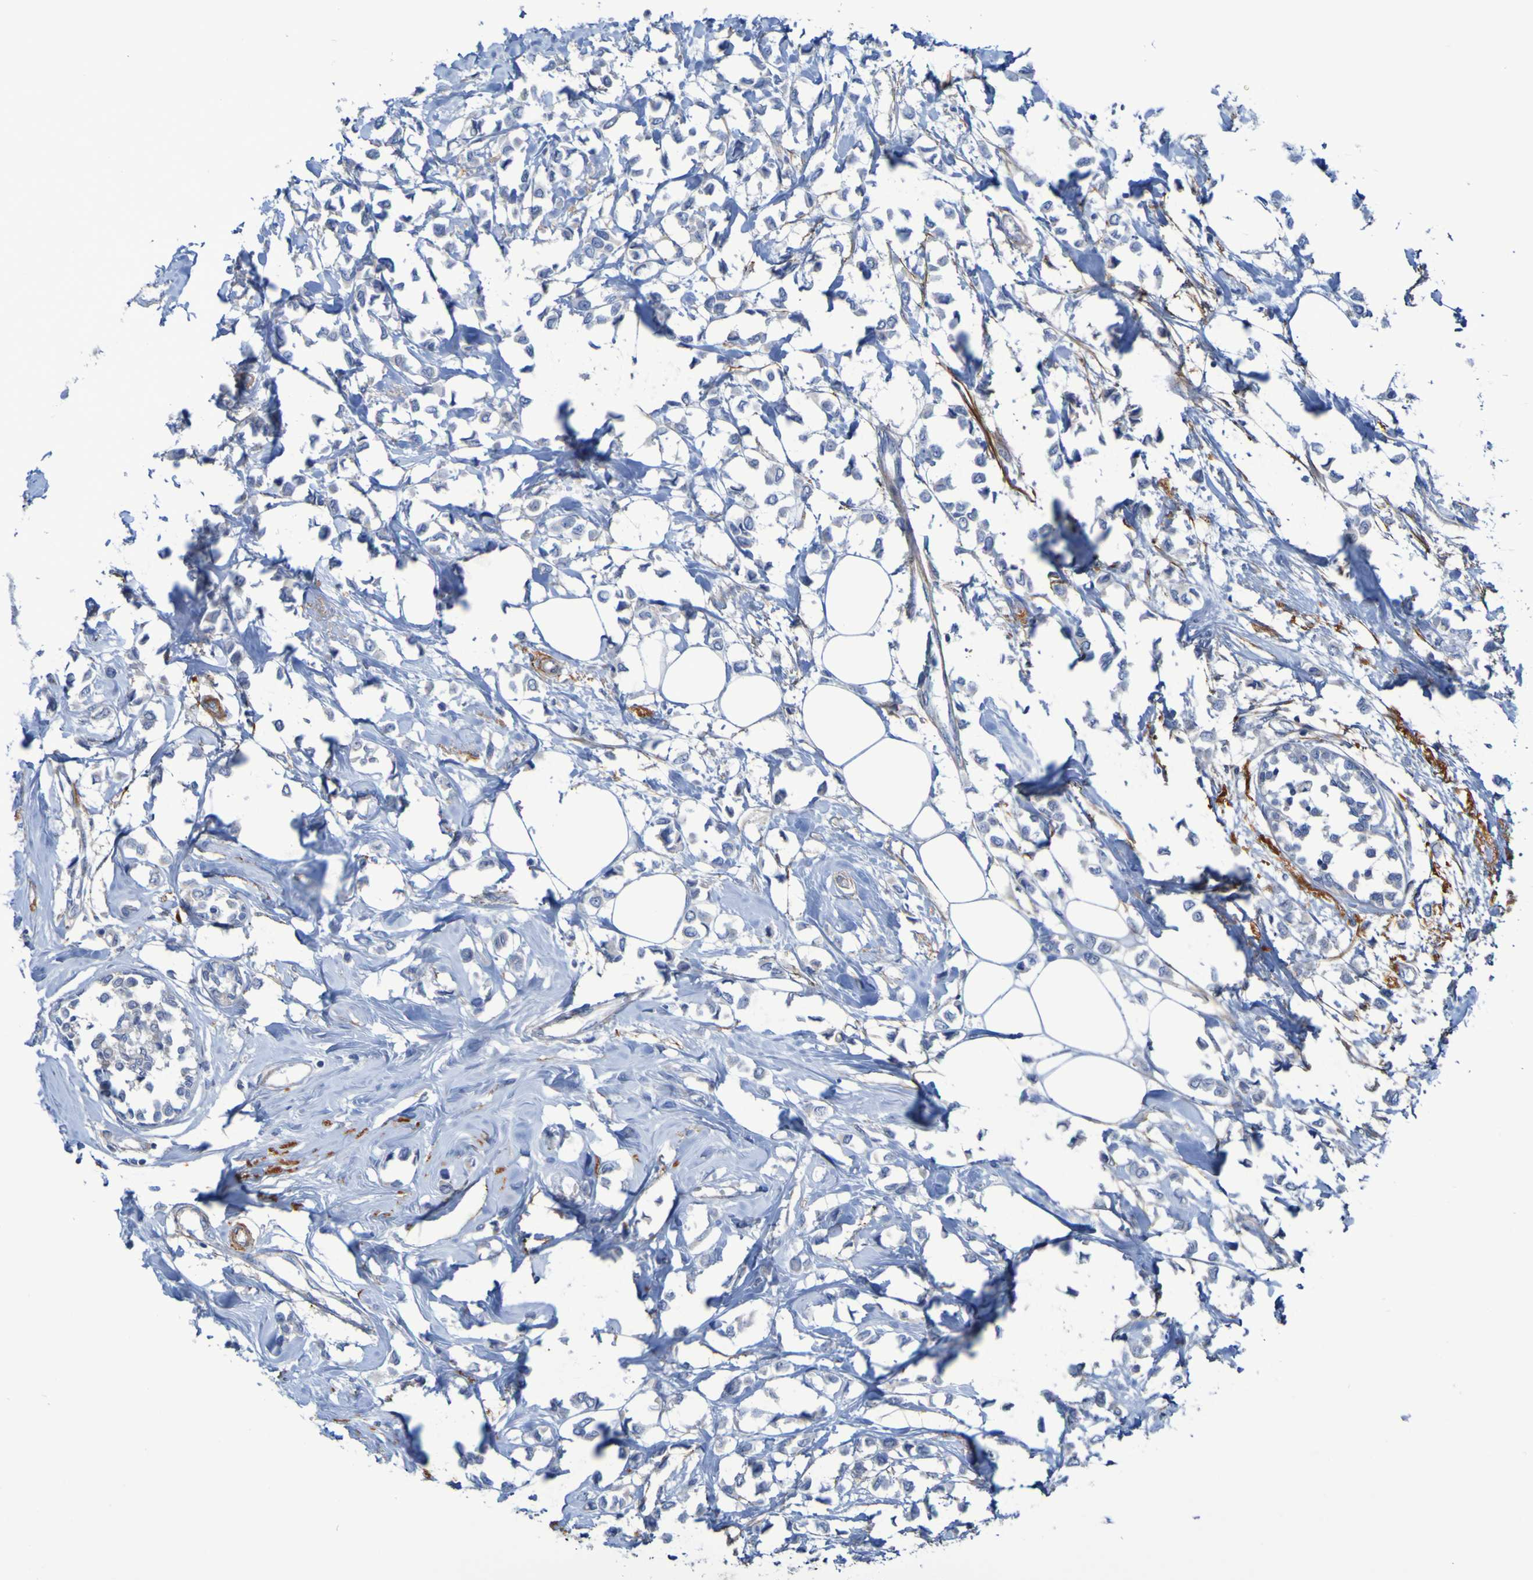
{"staining": {"intensity": "negative", "quantity": "none", "location": "none"}, "tissue": "breast cancer", "cell_type": "Tumor cells", "image_type": "cancer", "snomed": [{"axis": "morphology", "description": "Lobular carcinoma"}, {"axis": "topography", "description": "Breast"}], "caption": "Immunohistochemical staining of human breast lobular carcinoma demonstrates no significant positivity in tumor cells.", "gene": "LPP", "patient": {"sex": "female", "age": 51}}